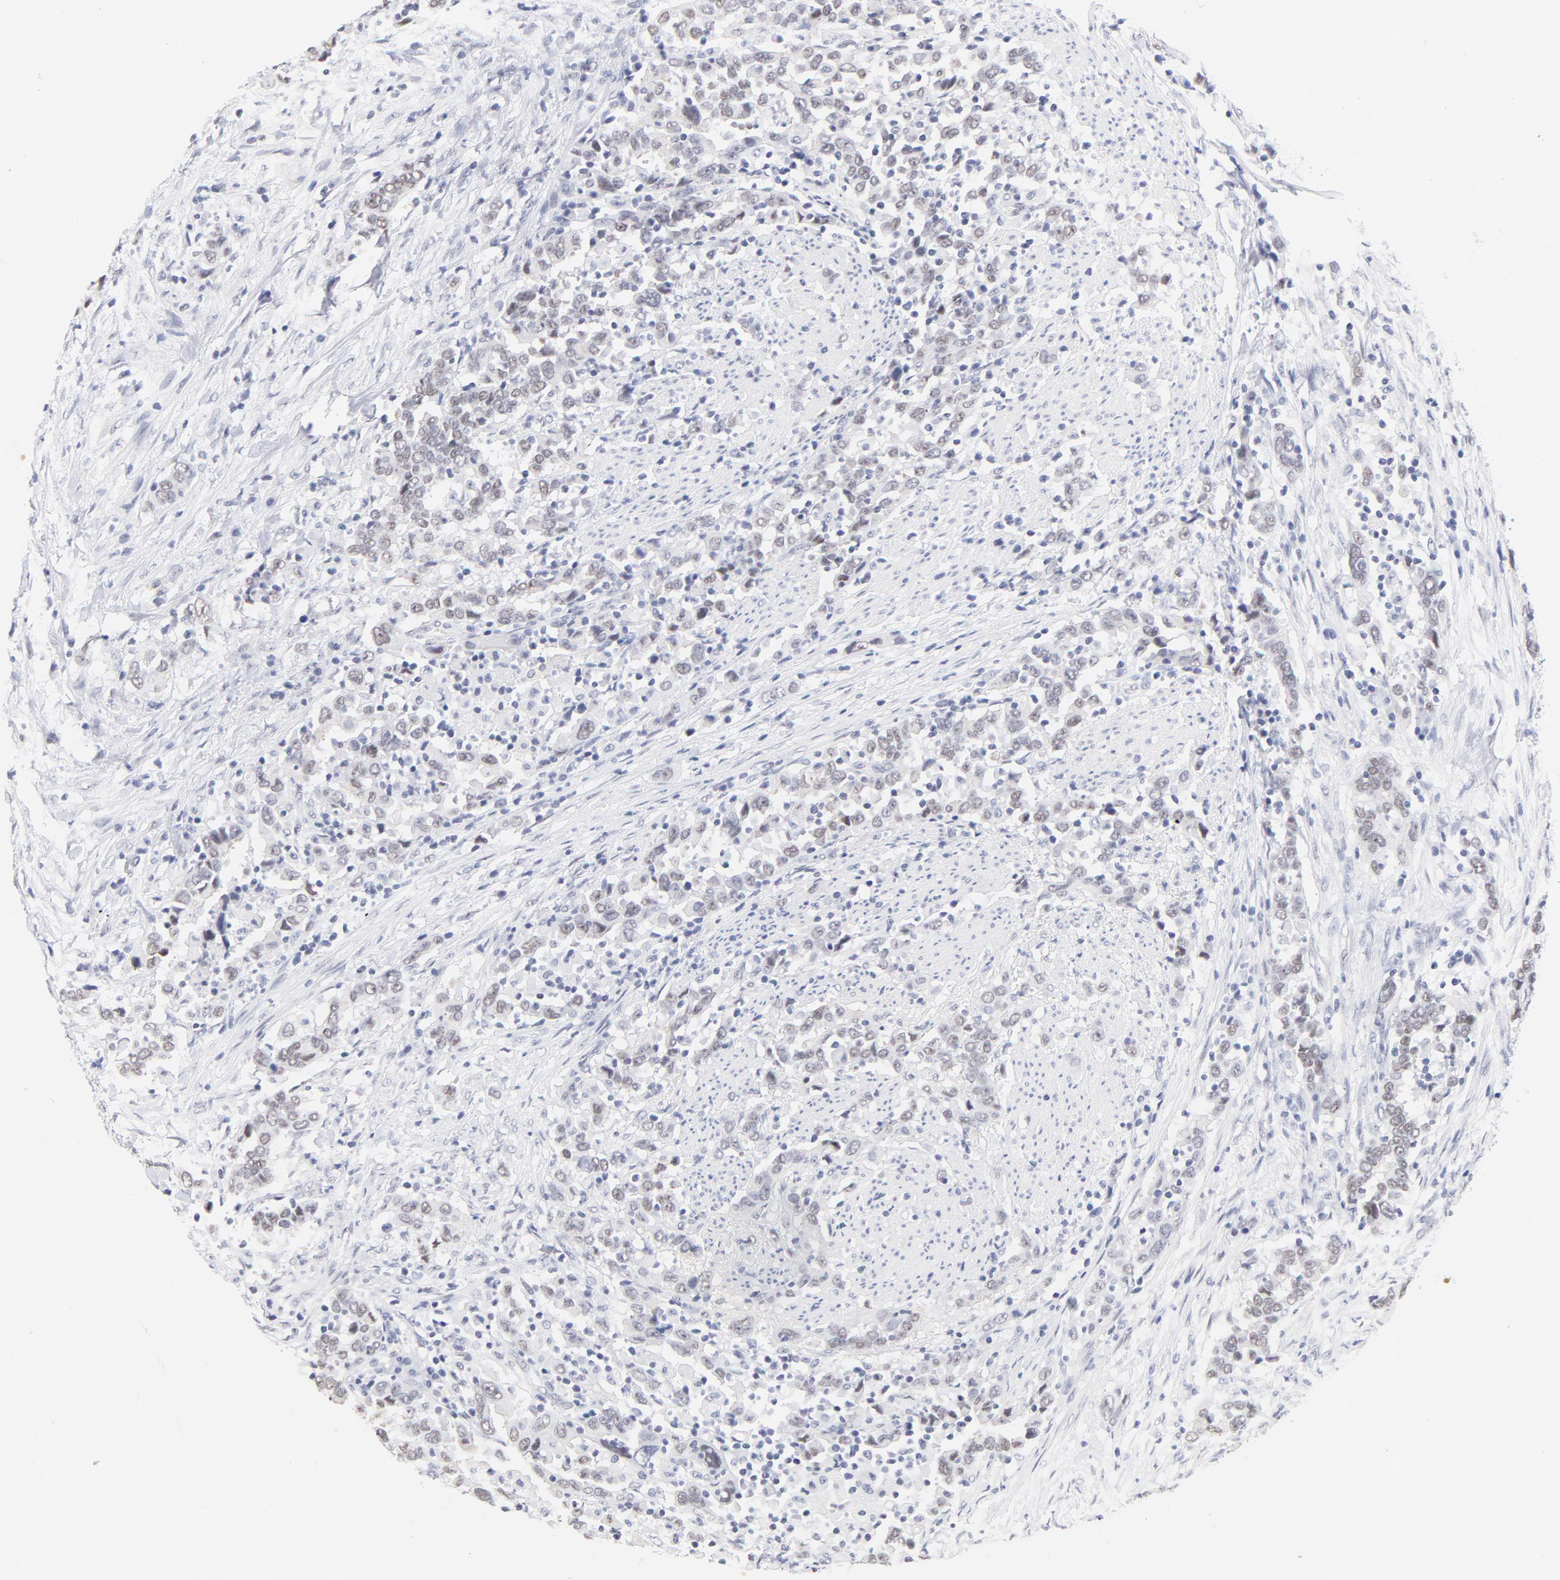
{"staining": {"intensity": "weak", "quantity": ">75%", "location": "nuclear"}, "tissue": "urothelial cancer", "cell_type": "Tumor cells", "image_type": "cancer", "snomed": [{"axis": "morphology", "description": "Urothelial carcinoma, High grade"}, {"axis": "topography", "description": "Urinary bladder"}], "caption": "Approximately >75% of tumor cells in urothelial cancer display weak nuclear protein expression as visualized by brown immunohistochemical staining.", "gene": "ZNF74", "patient": {"sex": "male", "age": 61}}